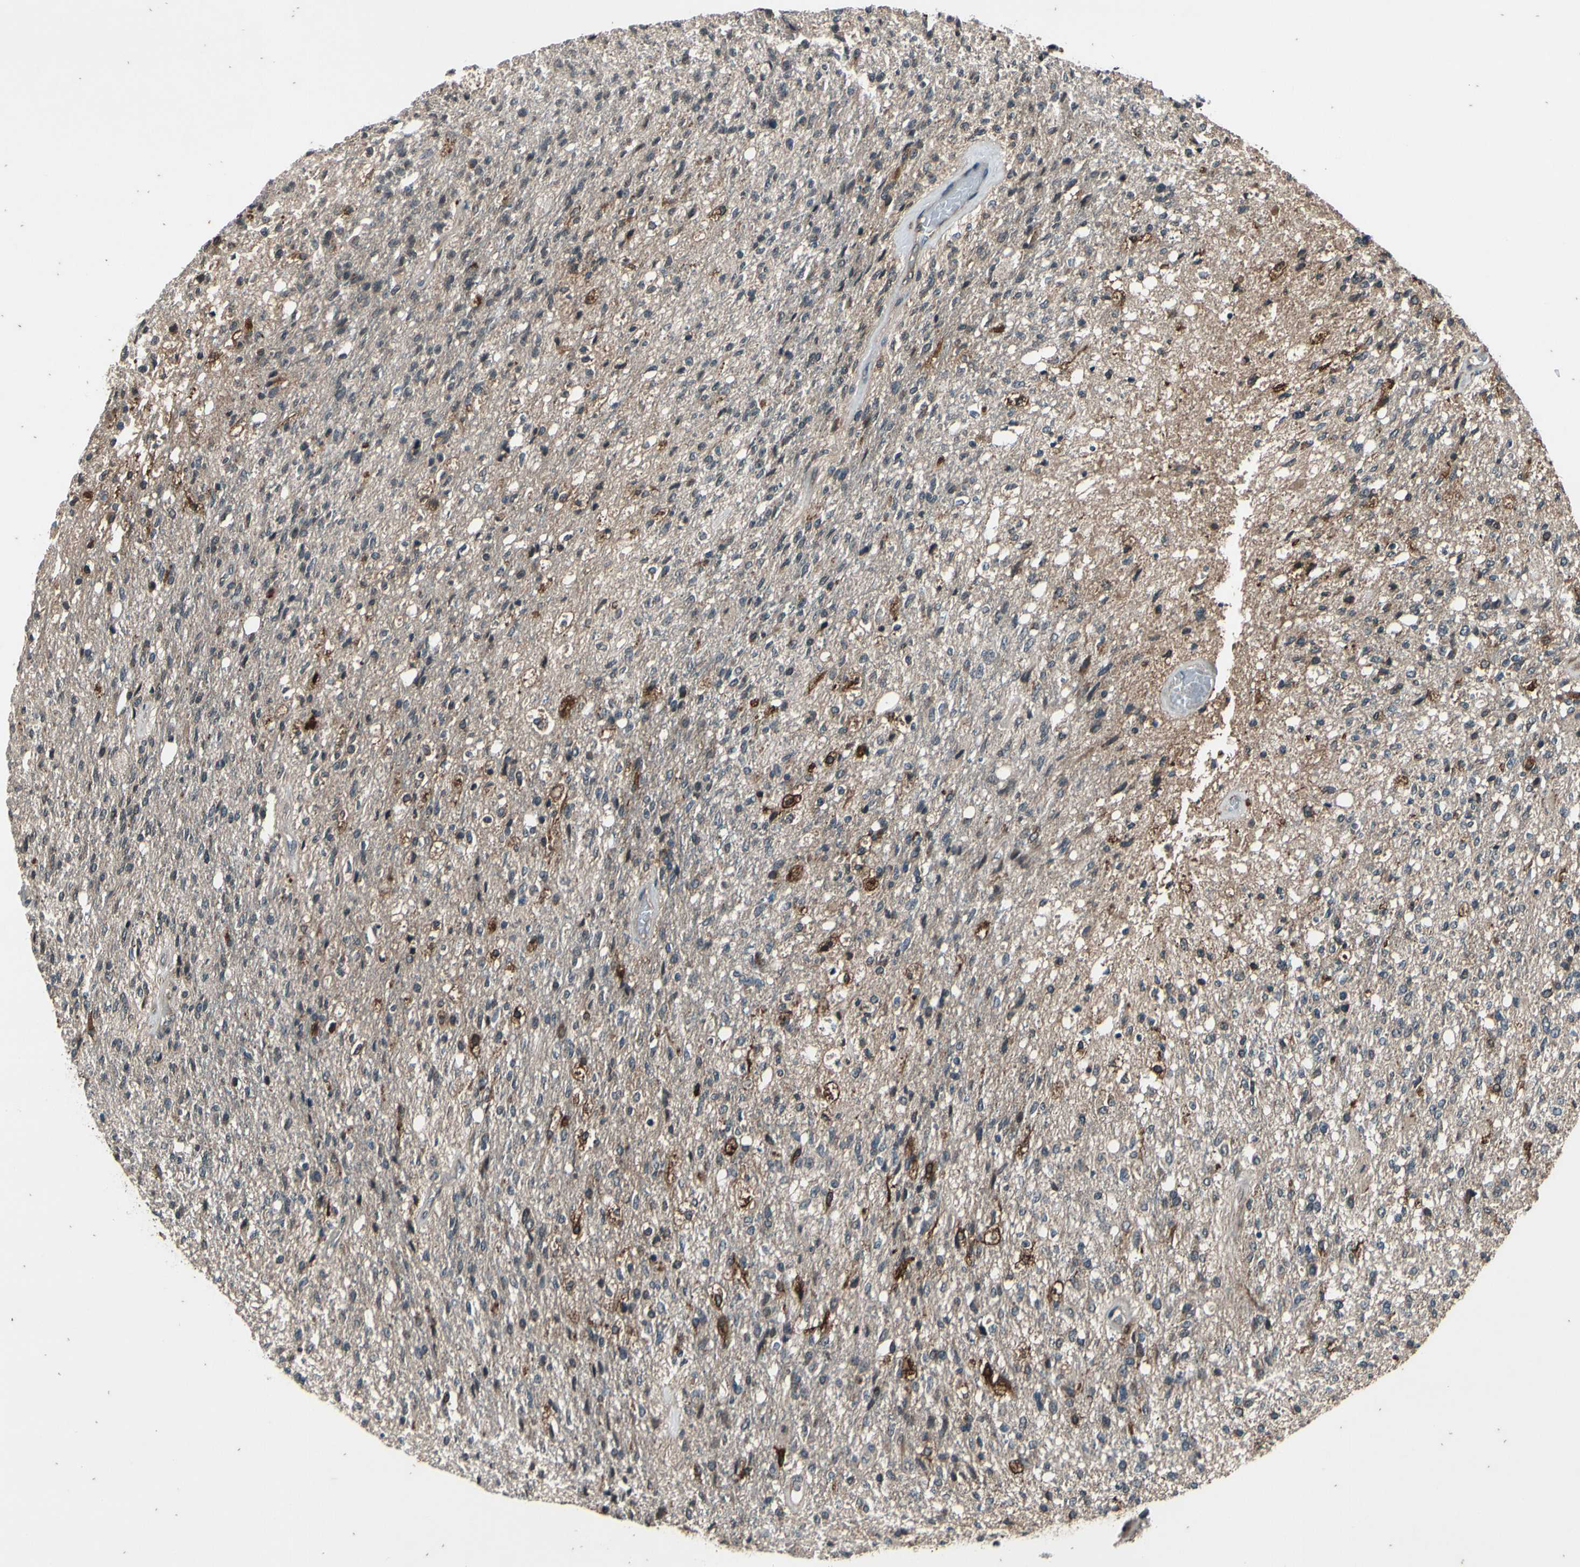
{"staining": {"intensity": "moderate", "quantity": "<25%", "location": "cytoplasmic/membranous"}, "tissue": "glioma", "cell_type": "Tumor cells", "image_type": "cancer", "snomed": [{"axis": "morphology", "description": "Normal tissue, NOS"}, {"axis": "morphology", "description": "Glioma, malignant, High grade"}, {"axis": "topography", "description": "Cerebral cortex"}], "caption": "Immunohistochemistry histopathology image of neoplastic tissue: human glioma stained using immunohistochemistry demonstrates low levels of moderate protein expression localized specifically in the cytoplasmic/membranous of tumor cells, appearing as a cytoplasmic/membranous brown color.", "gene": "MBTPS2", "patient": {"sex": "male", "age": 77}}